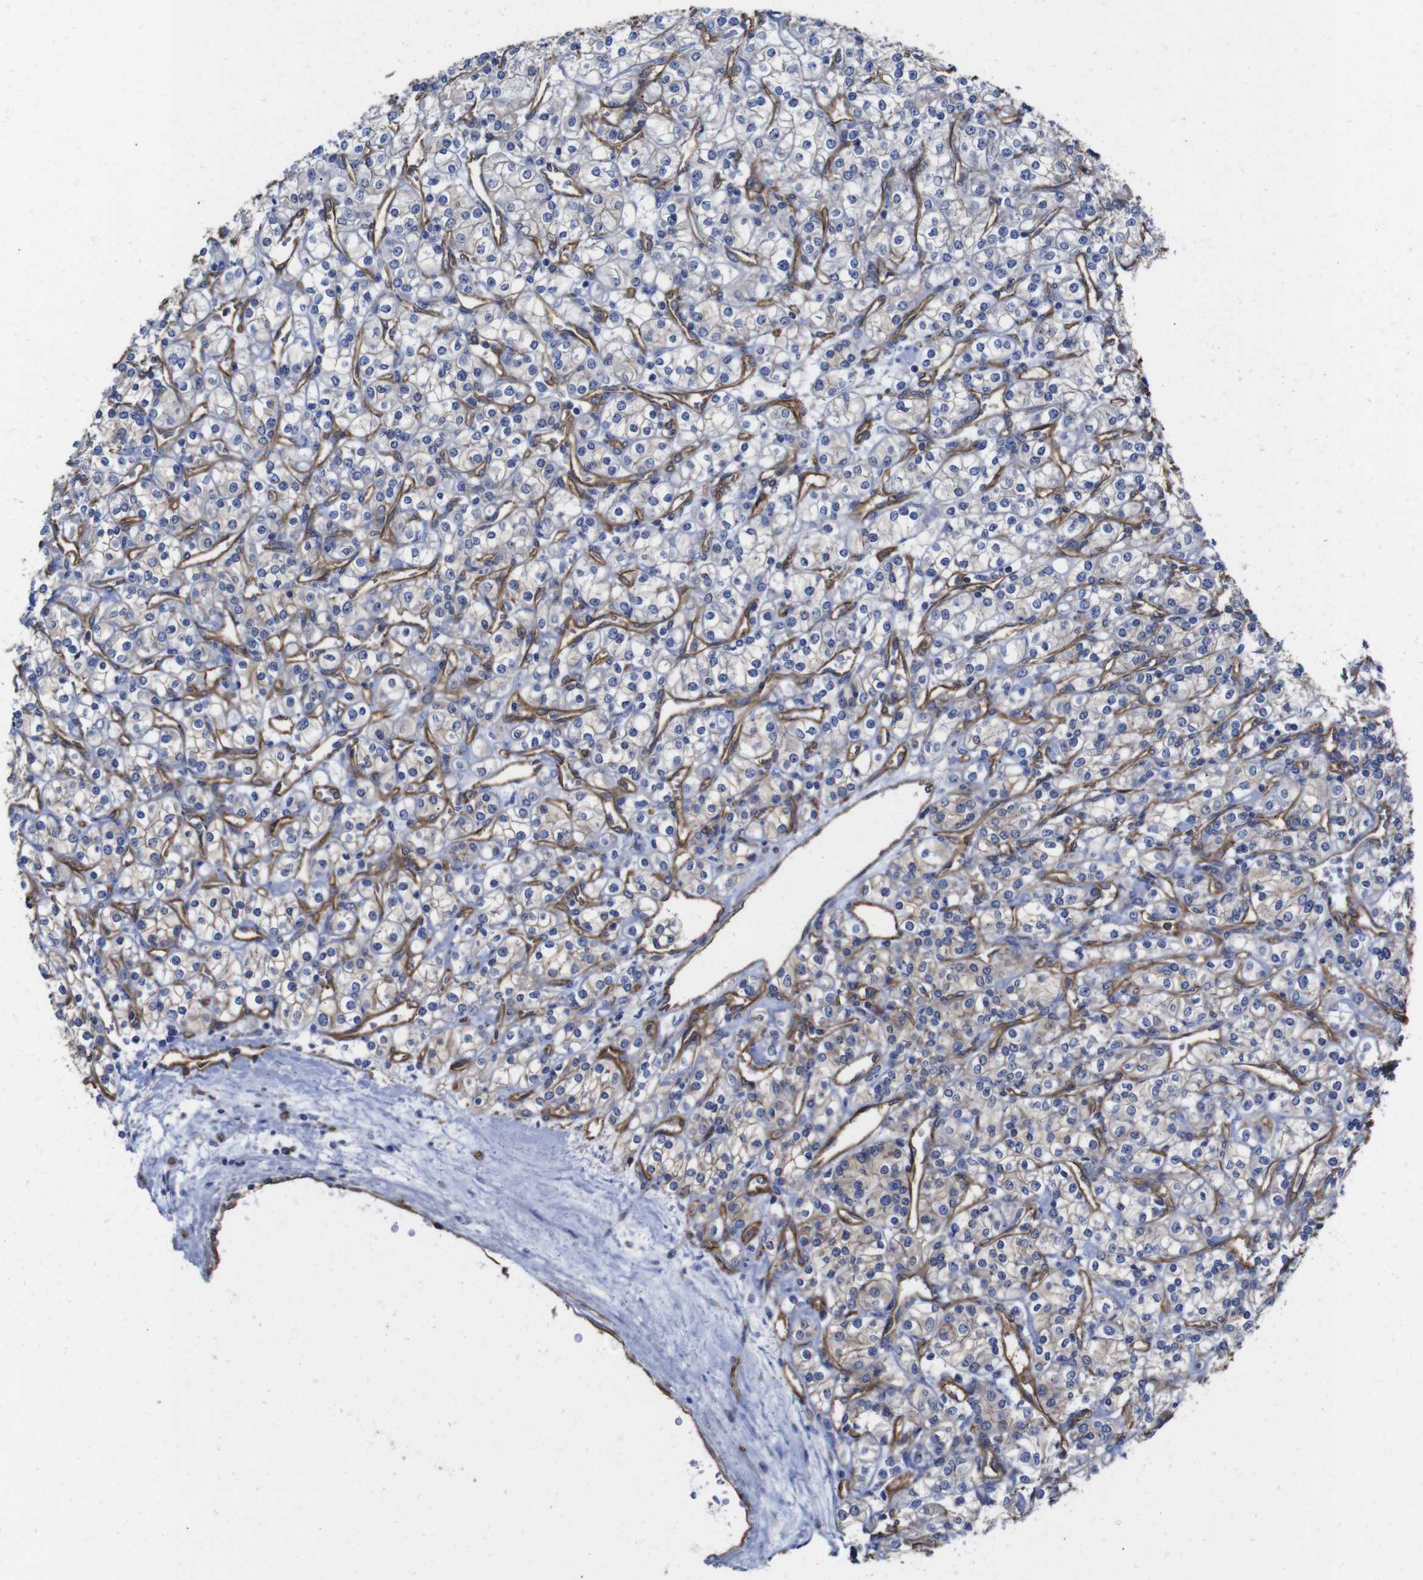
{"staining": {"intensity": "weak", "quantity": "25%-75%", "location": "cytoplasmic/membranous"}, "tissue": "renal cancer", "cell_type": "Tumor cells", "image_type": "cancer", "snomed": [{"axis": "morphology", "description": "Adenocarcinoma, NOS"}, {"axis": "topography", "description": "Kidney"}], "caption": "Renal adenocarcinoma was stained to show a protein in brown. There is low levels of weak cytoplasmic/membranous positivity in about 25%-75% of tumor cells.", "gene": "SPTBN1", "patient": {"sex": "male", "age": 77}}